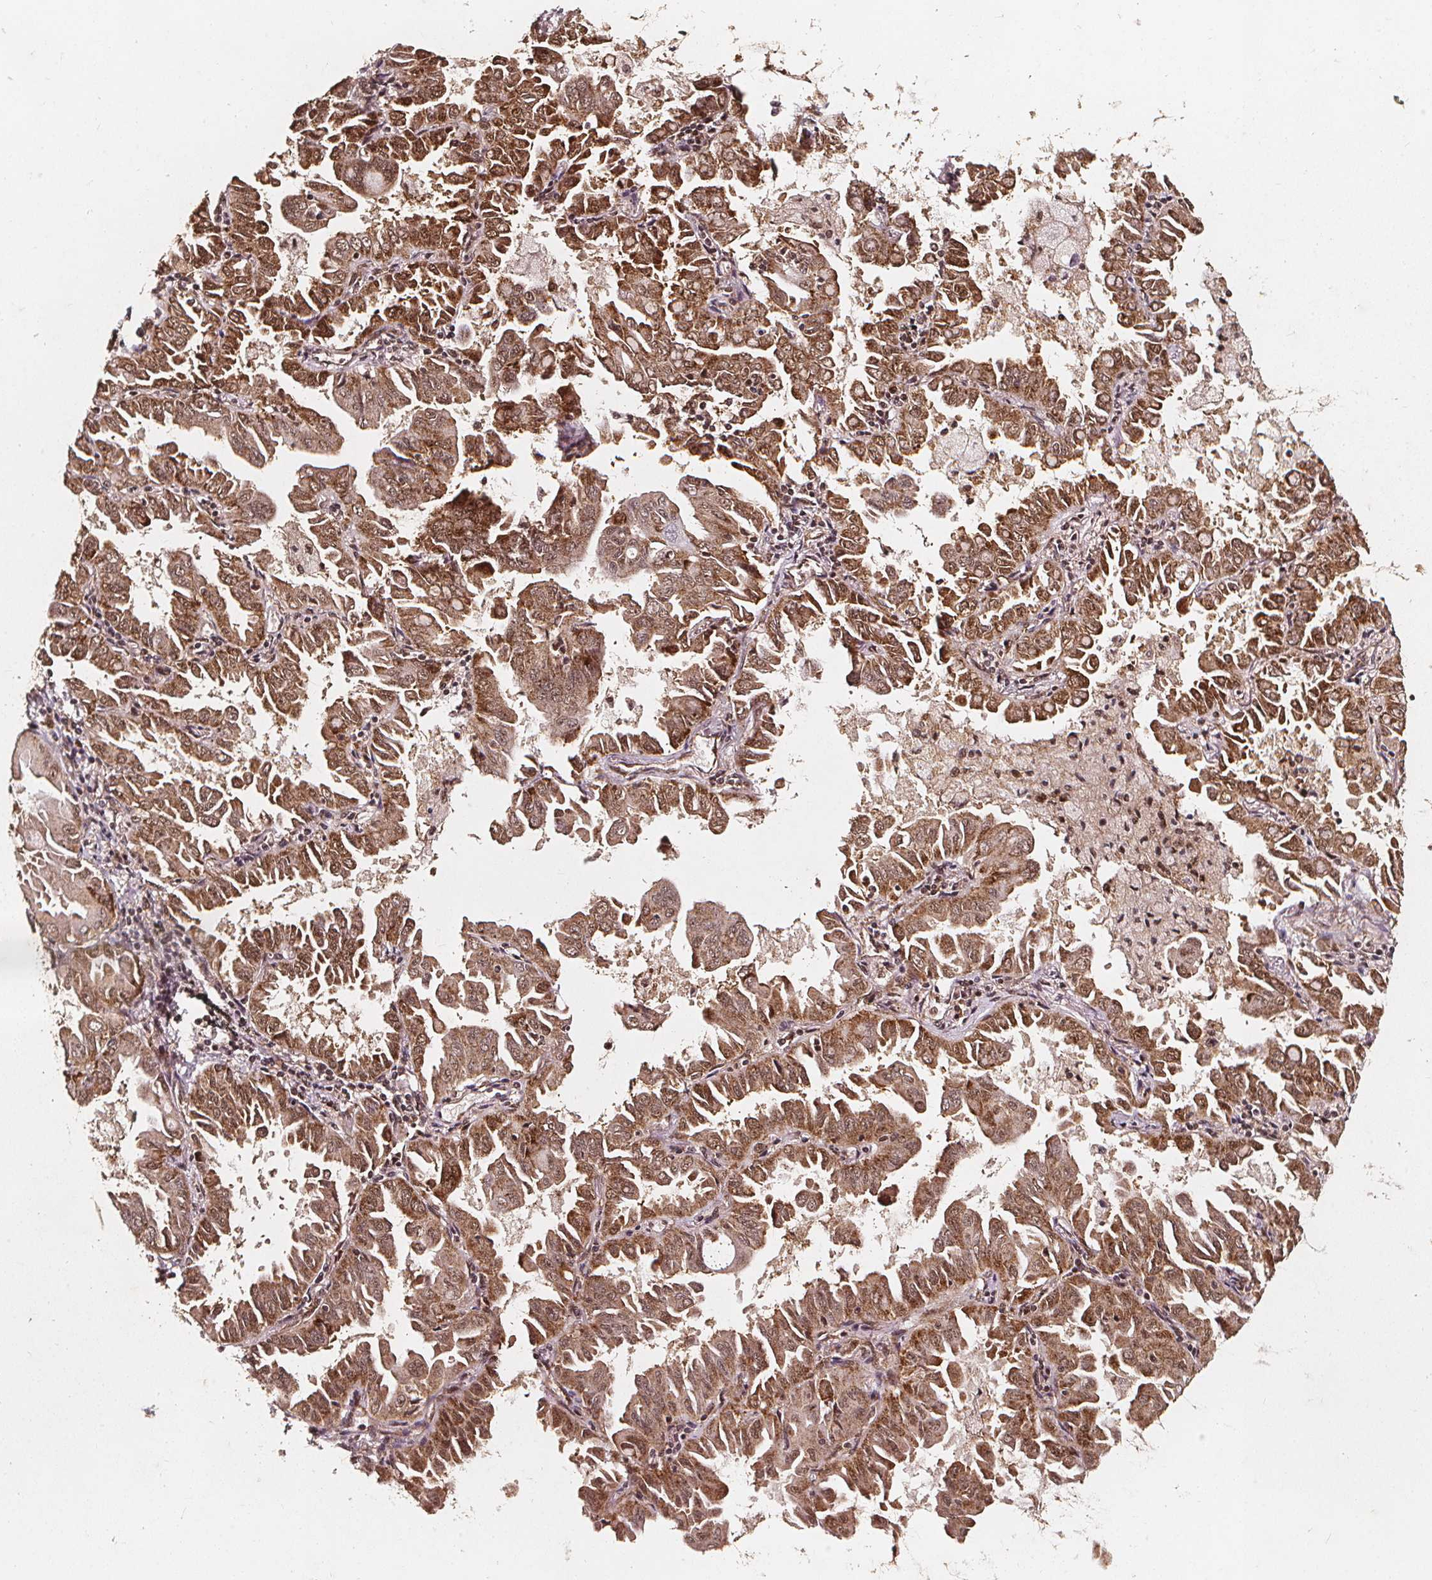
{"staining": {"intensity": "moderate", "quantity": ">75%", "location": "cytoplasmic/membranous,nuclear"}, "tissue": "lung cancer", "cell_type": "Tumor cells", "image_type": "cancer", "snomed": [{"axis": "morphology", "description": "Adenocarcinoma, NOS"}, {"axis": "topography", "description": "Lung"}], "caption": "Human lung cancer stained with a brown dye reveals moderate cytoplasmic/membranous and nuclear positive staining in about >75% of tumor cells.", "gene": "SMN1", "patient": {"sex": "male", "age": 64}}